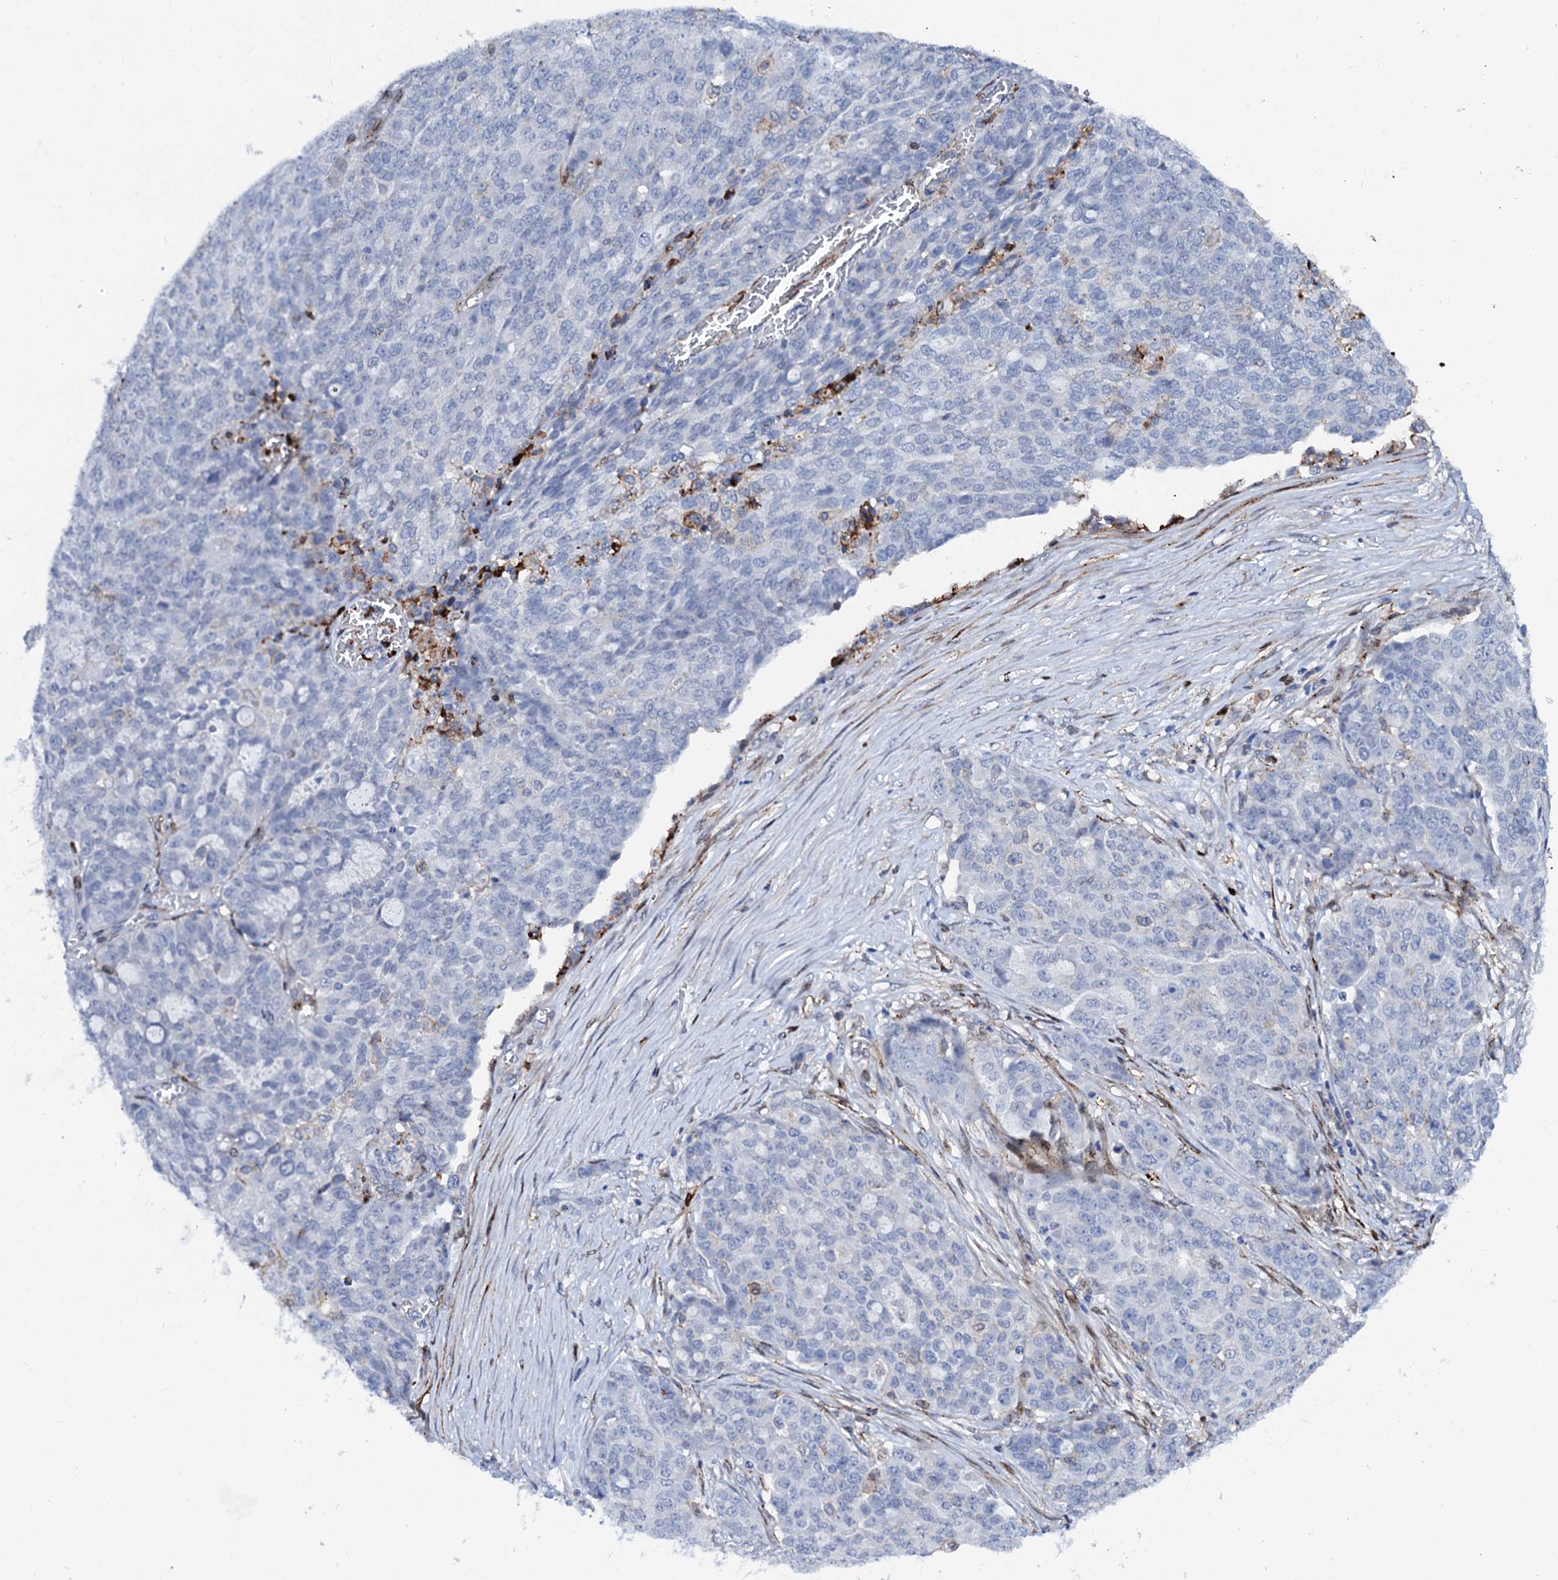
{"staining": {"intensity": "negative", "quantity": "none", "location": "none"}, "tissue": "ovarian cancer", "cell_type": "Tumor cells", "image_type": "cancer", "snomed": [{"axis": "morphology", "description": "Cystadenocarcinoma, serous, NOS"}, {"axis": "topography", "description": "Soft tissue"}, {"axis": "topography", "description": "Ovary"}], "caption": "This is an immunohistochemistry (IHC) histopathology image of human serous cystadenocarcinoma (ovarian). There is no staining in tumor cells.", "gene": "MED13L", "patient": {"sex": "female", "age": 57}}